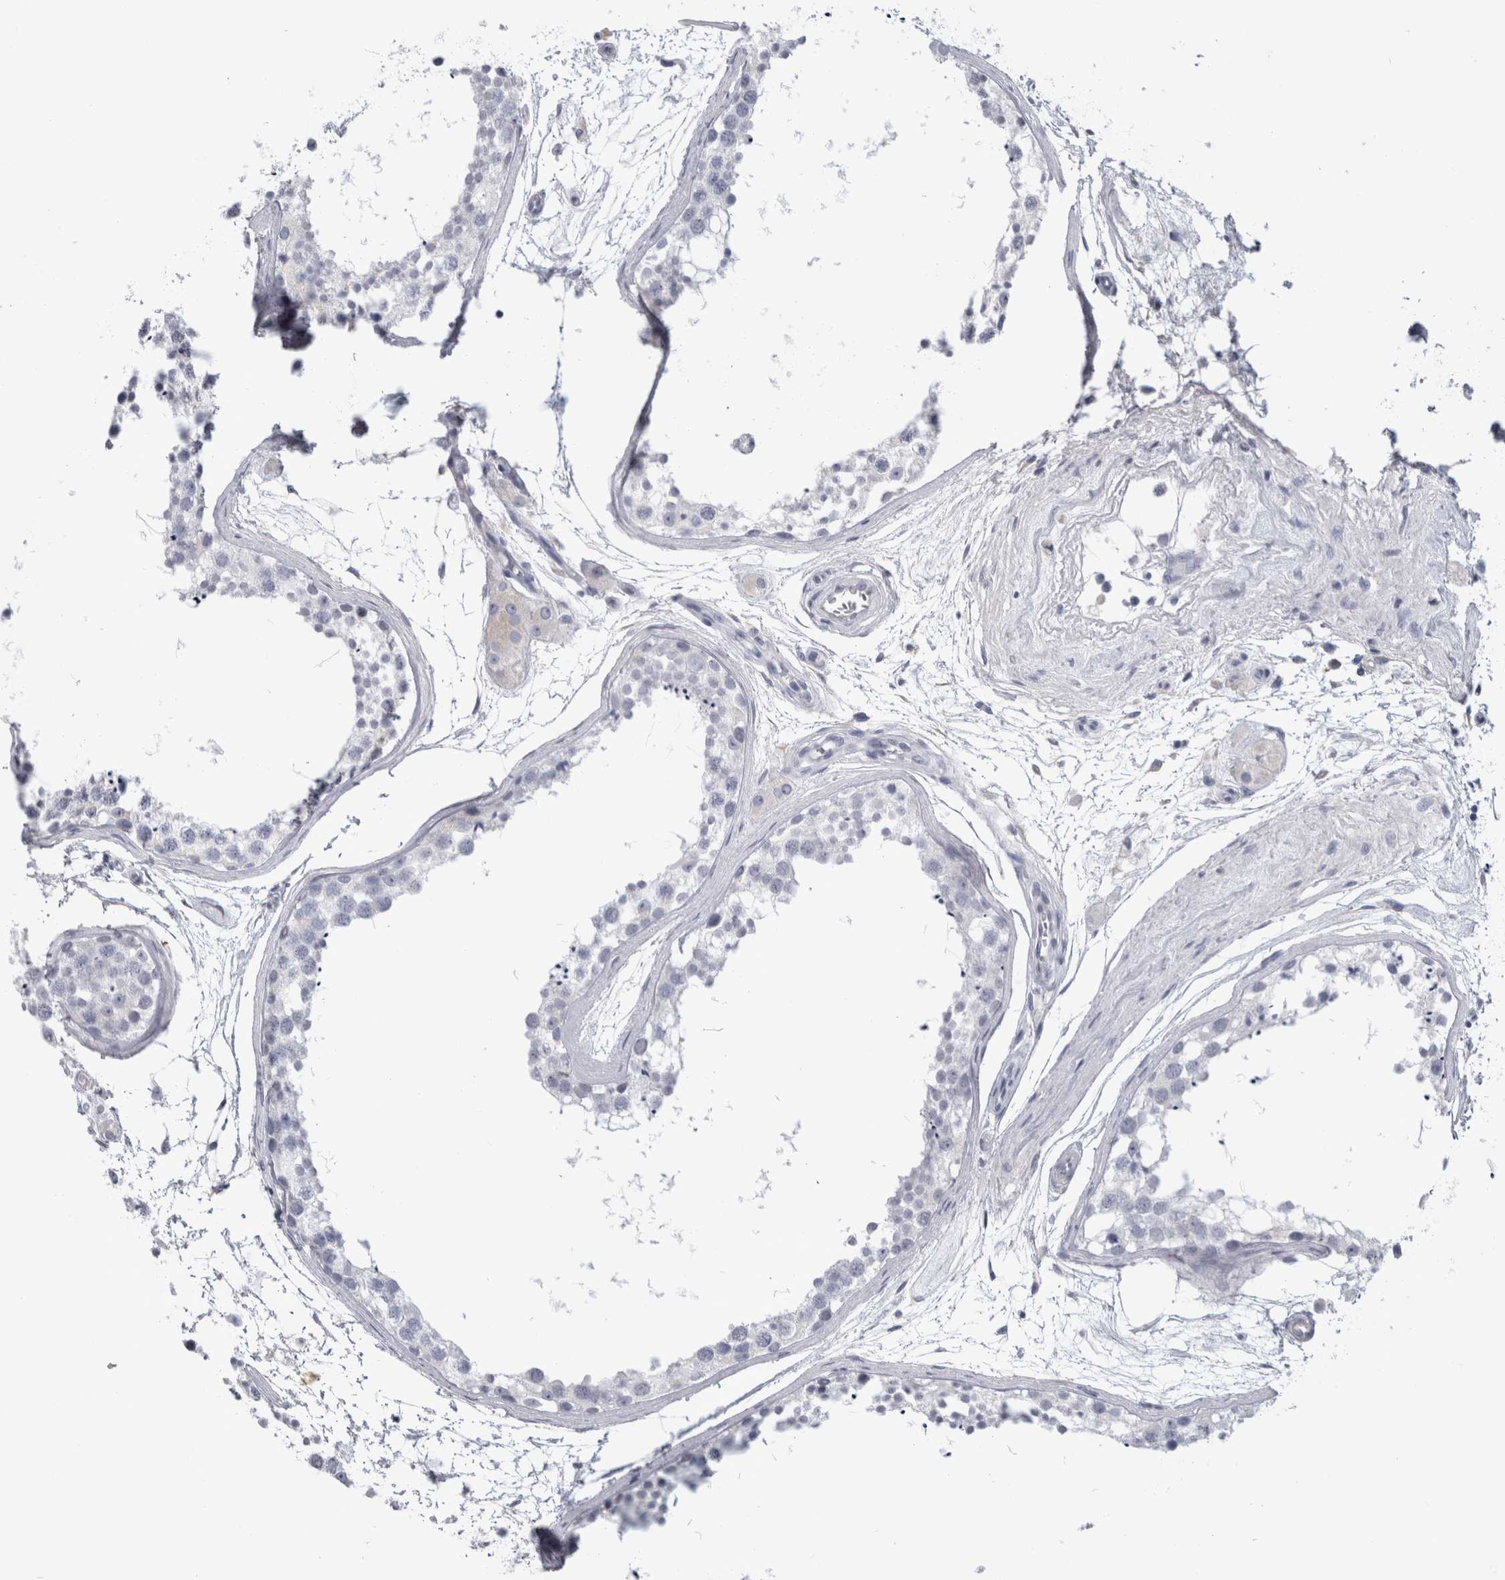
{"staining": {"intensity": "negative", "quantity": "none", "location": "none"}, "tissue": "testis", "cell_type": "Cells in seminiferous ducts", "image_type": "normal", "snomed": [{"axis": "morphology", "description": "Normal tissue, NOS"}, {"axis": "topography", "description": "Testis"}], "caption": "Protein analysis of unremarkable testis shows no significant staining in cells in seminiferous ducts.", "gene": "PAX5", "patient": {"sex": "male", "age": 56}}